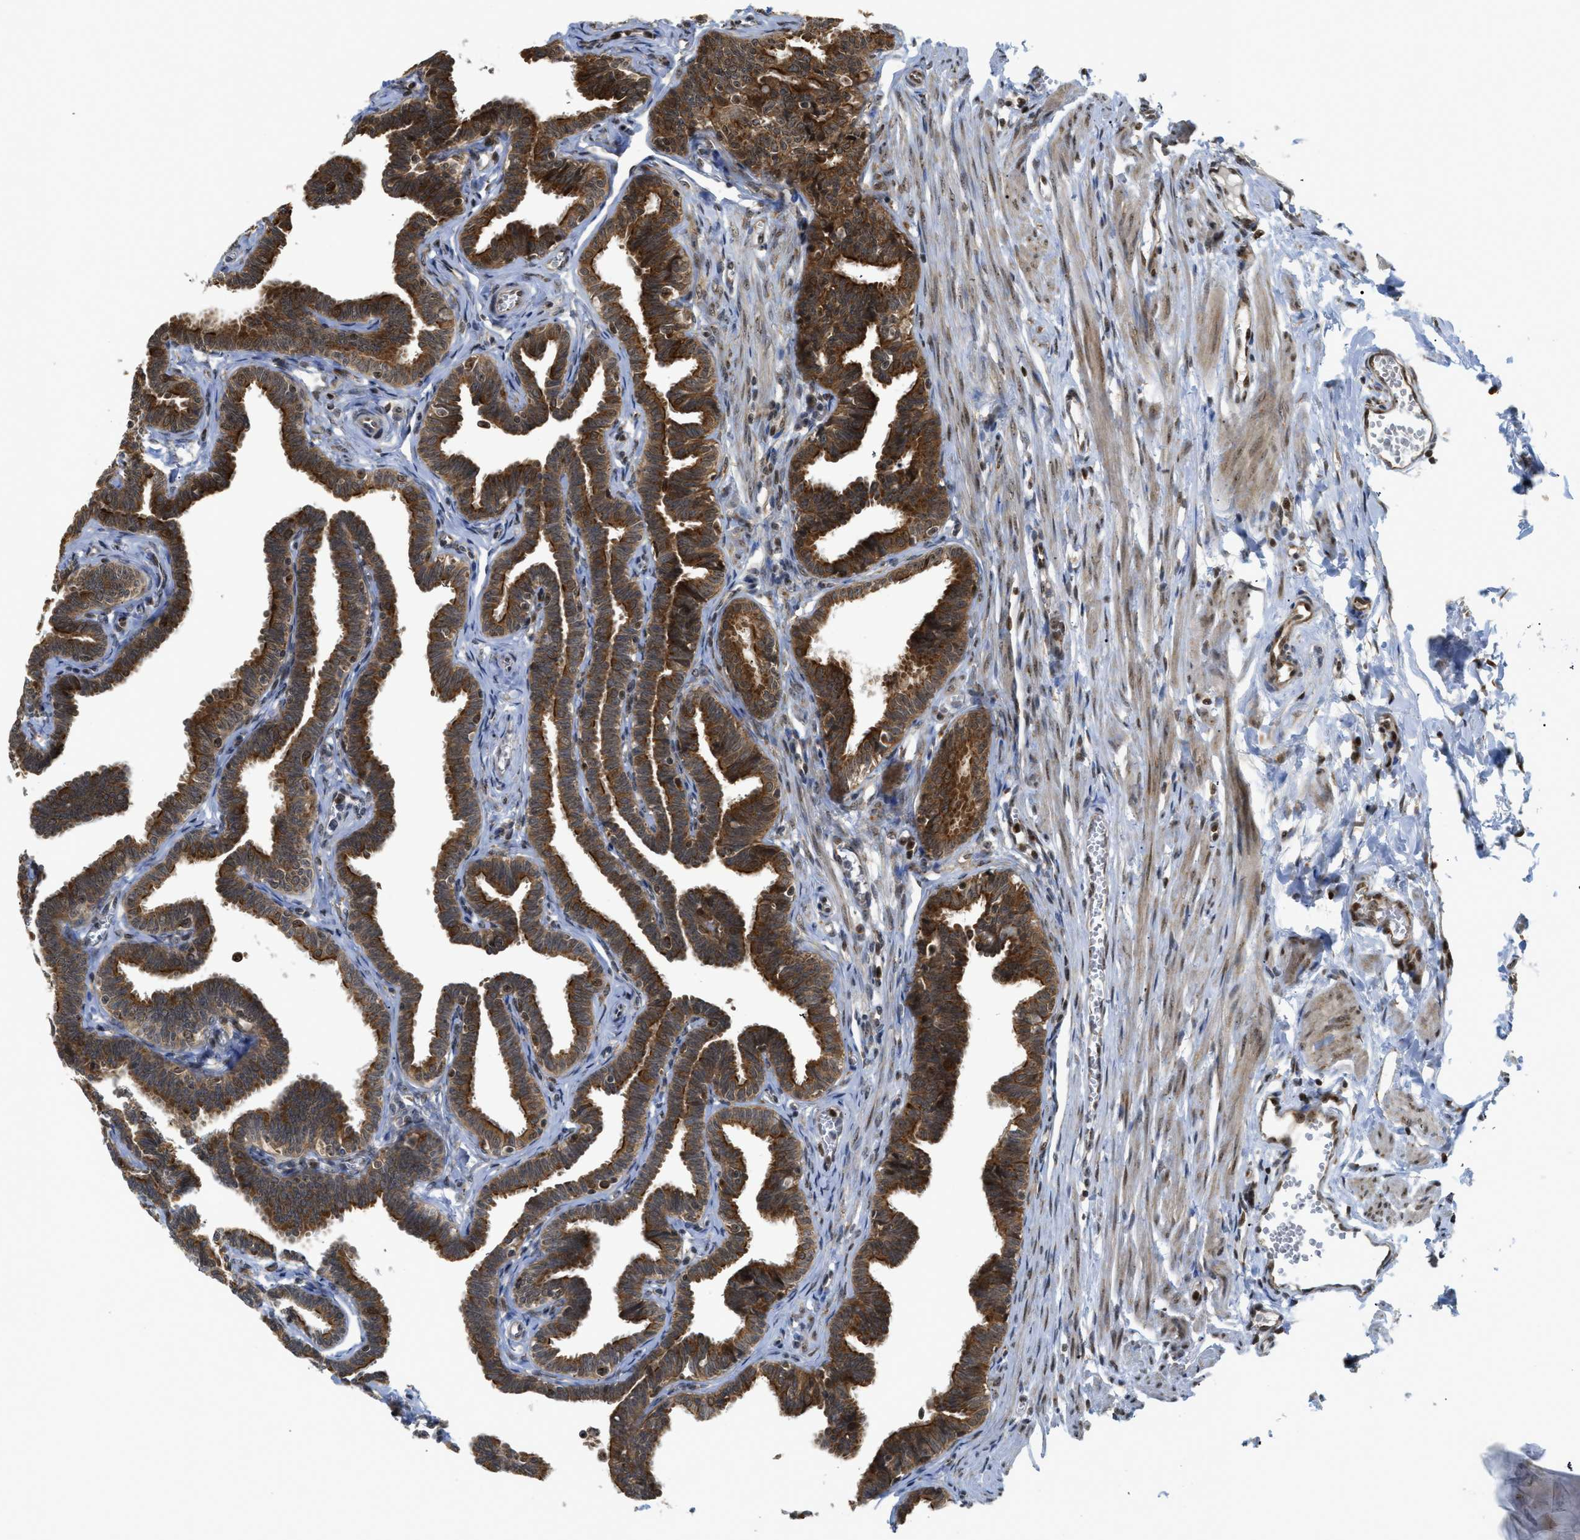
{"staining": {"intensity": "strong", "quantity": ">75%", "location": "cytoplasmic/membranous"}, "tissue": "fallopian tube", "cell_type": "Glandular cells", "image_type": "normal", "snomed": [{"axis": "morphology", "description": "Normal tissue, NOS"}, {"axis": "topography", "description": "Fallopian tube"}, {"axis": "topography", "description": "Ovary"}], "caption": "Fallopian tube stained for a protein (brown) exhibits strong cytoplasmic/membranous positive positivity in approximately >75% of glandular cells.", "gene": "TACC1", "patient": {"sex": "female", "age": 23}}